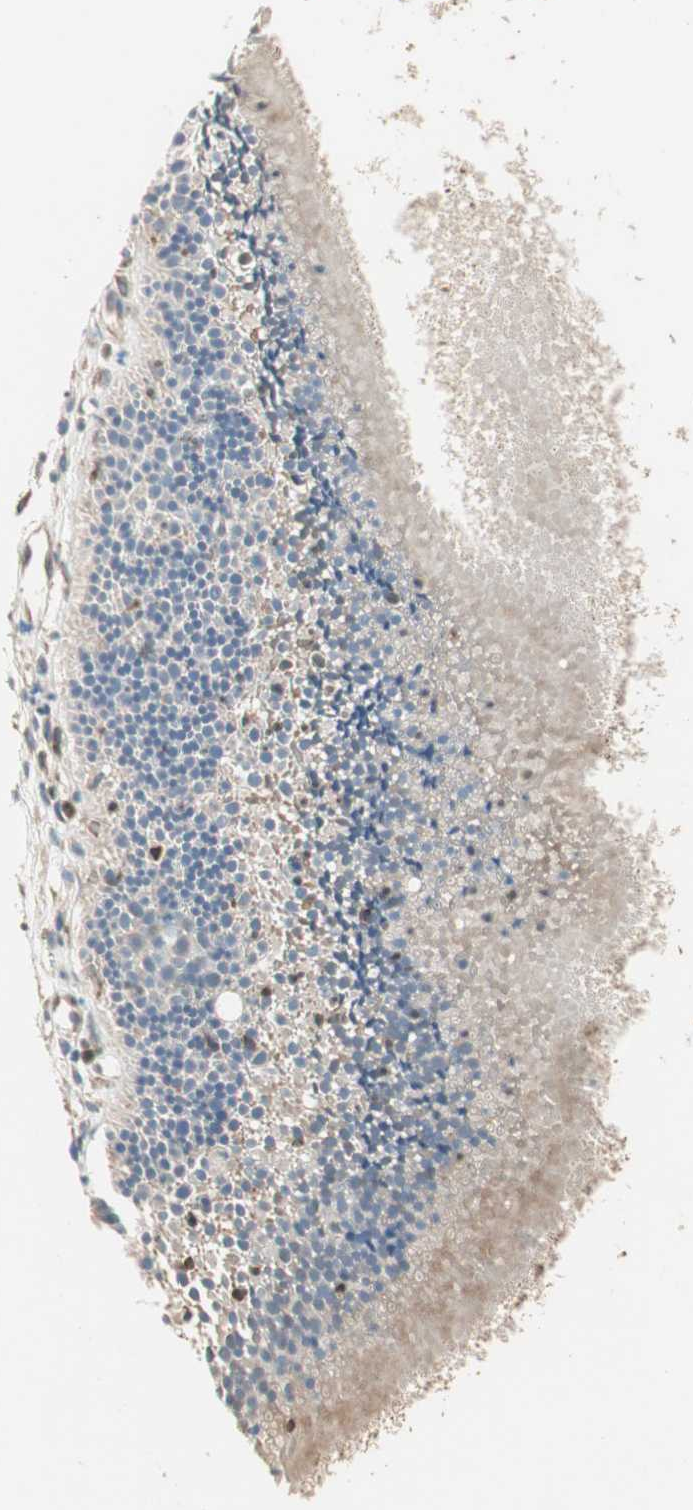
{"staining": {"intensity": "negative", "quantity": "none", "location": "none"}, "tissue": "nasopharynx", "cell_type": "Respiratory epithelial cells", "image_type": "normal", "snomed": [{"axis": "morphology", "description": "Normal tissue, NOS"}, {"axis": "topography", "description": "Nasopharynx"}], "caption": "Immunohistochemistry (IHC) of normal human nasopharynx exhibits no expression in respiratory epithelial cells. Brightfield microscopy of IHC stained with DAB (brown) and hematoxylin (blue), captured at high magnification.", "gene": "CRLF3", "patient": {"sex": "female", "age": 54}}